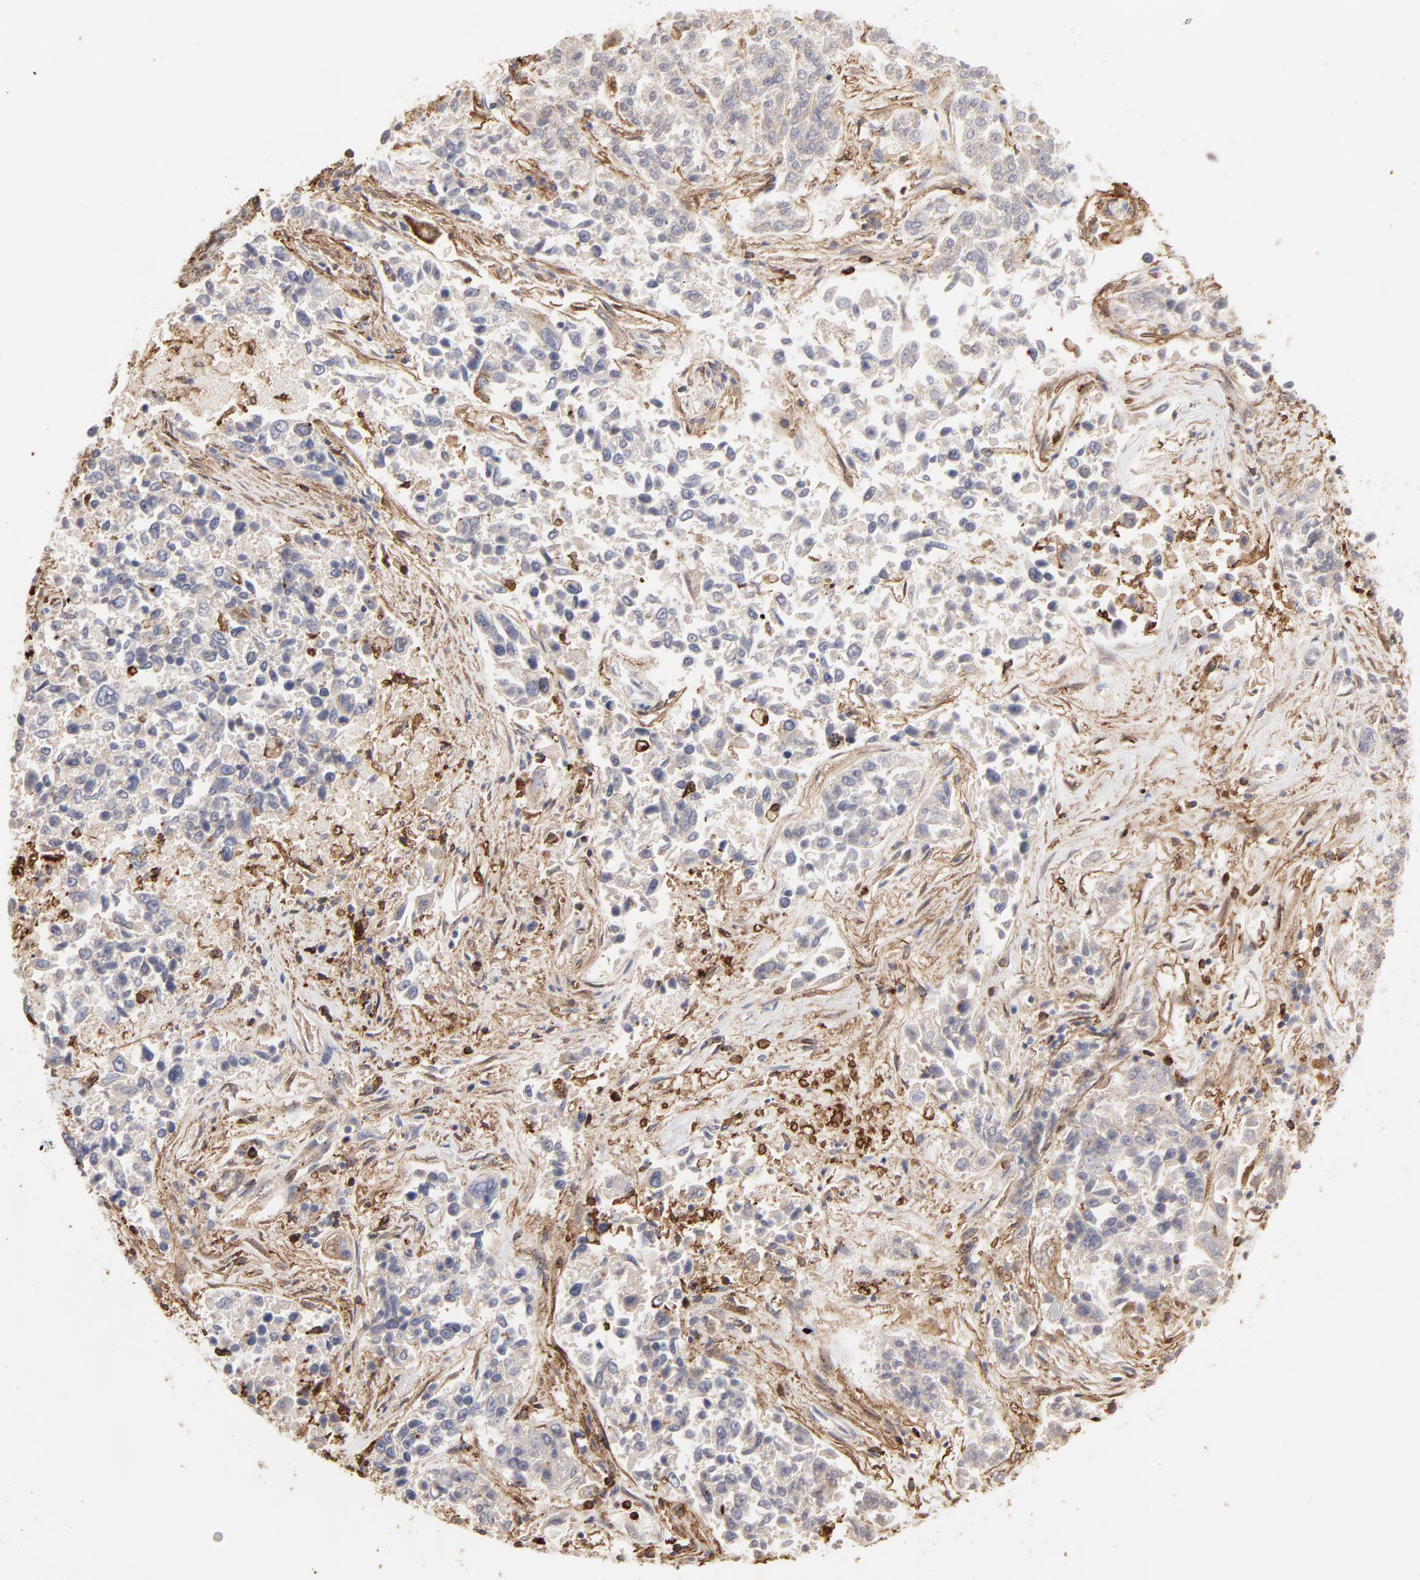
{"staining": {"intensity": "negative", "quantity": "none", "location": "none"}, "tissue": "lung cancer", "cell_type": "Tumor cells", "image_type": "cancer", "snomed": [{"axis": "morphology", "description": "Adenocarcinoma, NOS"}, {"axis": "topography", "description": "Lung"}], "caption": "The immunohistochemistry (IHC) micrograph has no significant expression in tumor cells of adenocarcinoma (lung) tissue. (Immunohistochemistry (ihc), brightfield microscopy, high magnification).", "gene": "SLC6A14", "patient": {"sex": "male", "age": 84}}